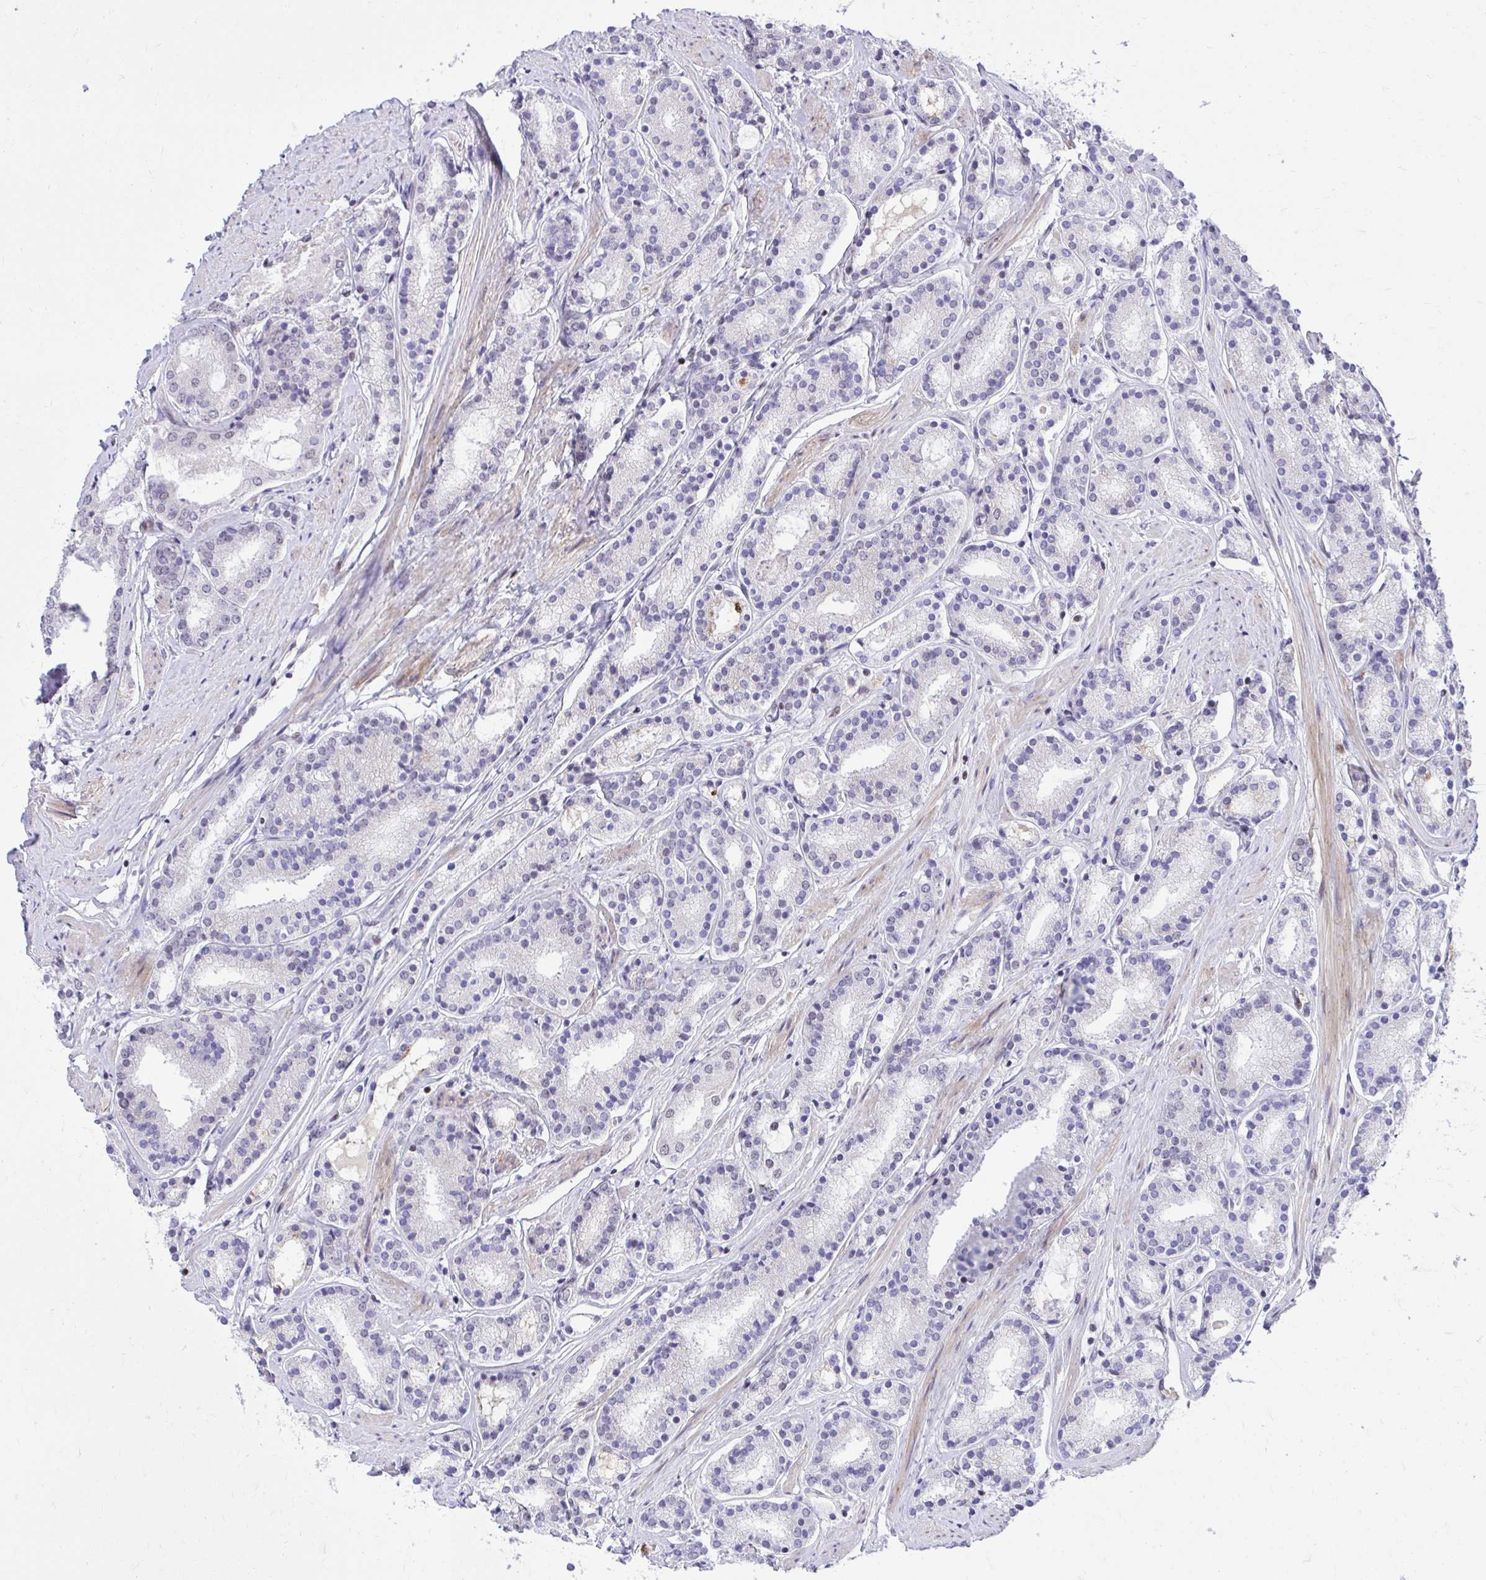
{"staining": {"intensity": "negative", "quantity": "none", "location": "none"}, "tissue": "prostate cancer", "cell_type": "Tumor cells", "image_type": "cancer", "snomed": [{"axis": "morphology", "description": "Adenocarcinoma, High grade"}, {"axis": "topography", "description": "Prostate"}], "caption": "This is an IHC image of human high-grade adenocarcinoma (prostate). There is no positivity in tumor cells.", "gene": "C14orf39", "patient": {"sex": "male", "age": 63}}